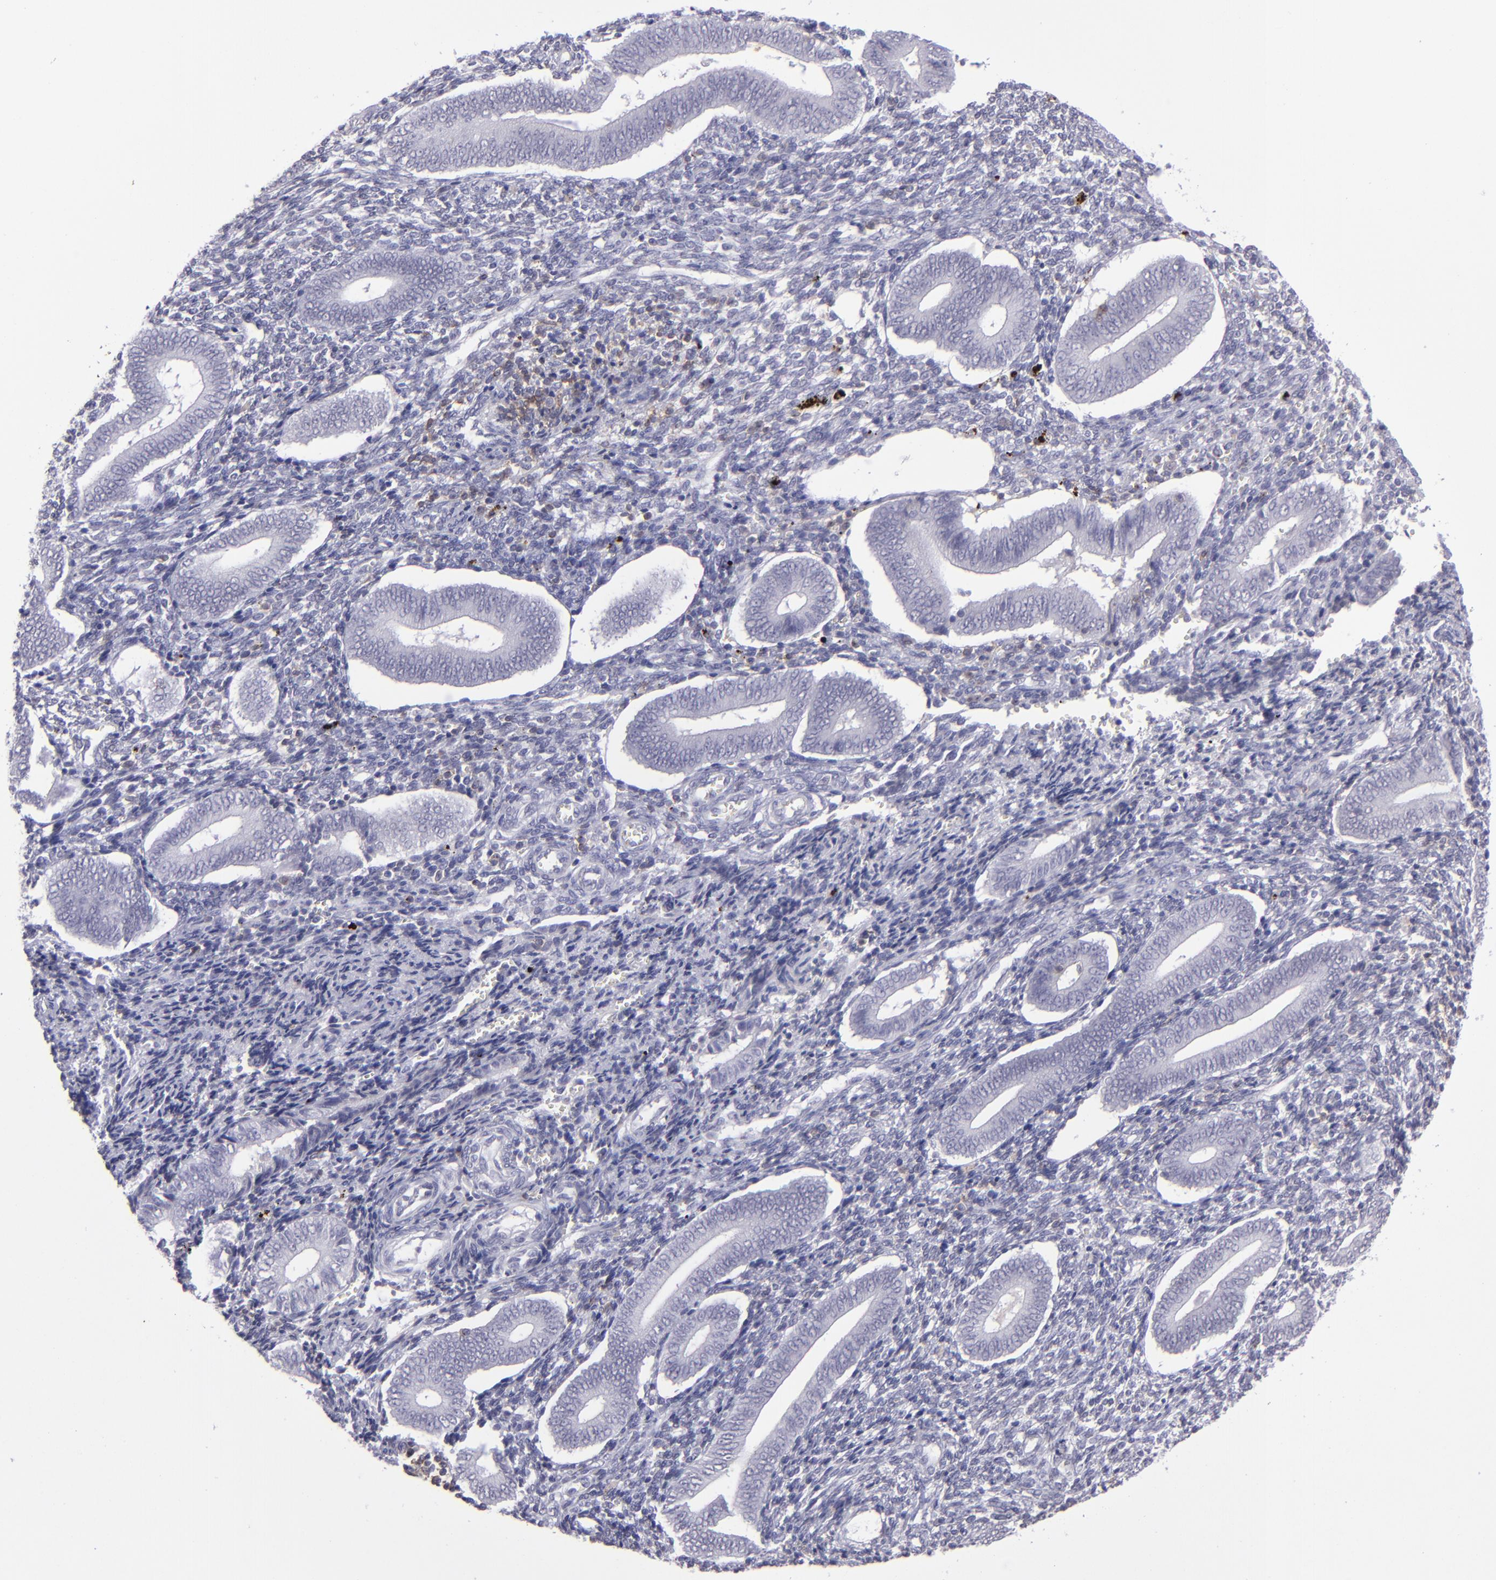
{"staining": {"intensity": "negative", "quantity": "none", "location": "none"}, "tissue": "endometrium", "cell_type": "Cells in endometrial stroma", "image_type": "normal", "snomed": [{"axis": "morphology", "description": "Normal tissue, NOS"}, {"axis": "topography", "description": "Uterus"}, {"axis": "topography", "description": "Endometrium"}], "caption": "This is a micrograph of IHC staining of benign endometrium, which shows no expression in cells in endometrial stroma. (DAB (3,3'-diaminobenzidine) IHC, high magnification).", "gene": "CD48", "patient": {"sex": "female", "age": 33}}